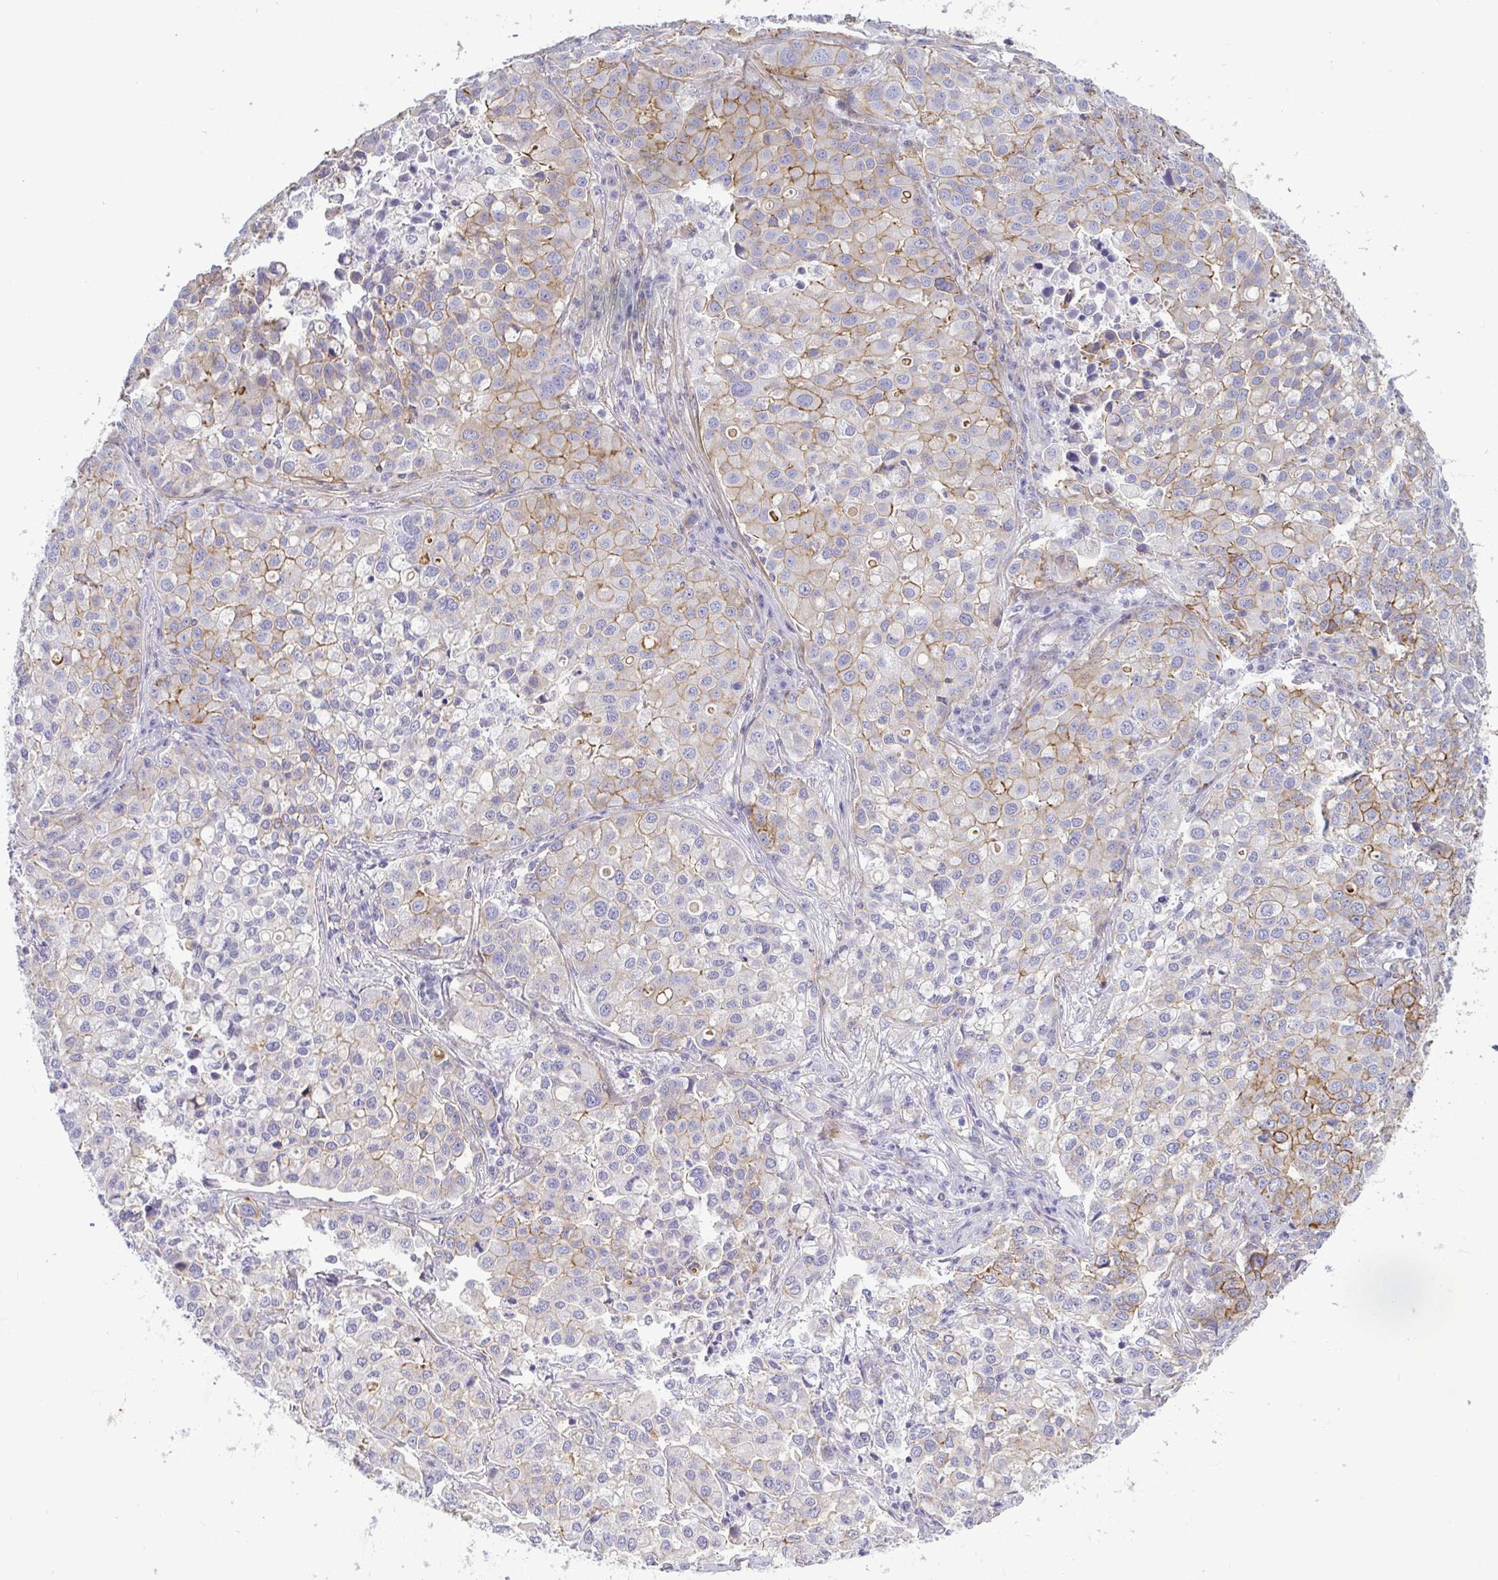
{"staining": {"intensity": "weak", "quantity": "25%-75%", "location": "cytoplasmic/membranous"}, "tissue": "lung cancer", "cell_type": "Tumor cells", "image_type": "cancer", "snomed": [{"axis": "morphology", "description": "Adenocarcinoma, NOS"}, {"axis": "morphology", "description": "Adenocarcinoma, metastatic, NOS"}, {"axis": "topography", "description": "Lymph node"}, {"axis": "topography", "description": "Lung"}], "caption": "IHC (DAB) staining of metastatic adenocarcinoma (lung) shows weak cytoplasmic/membranous protein positivity in about 25%-75% of tumor cells.", "gene": "LIMA1", "patient": {"sex": "female", "age": 65}}